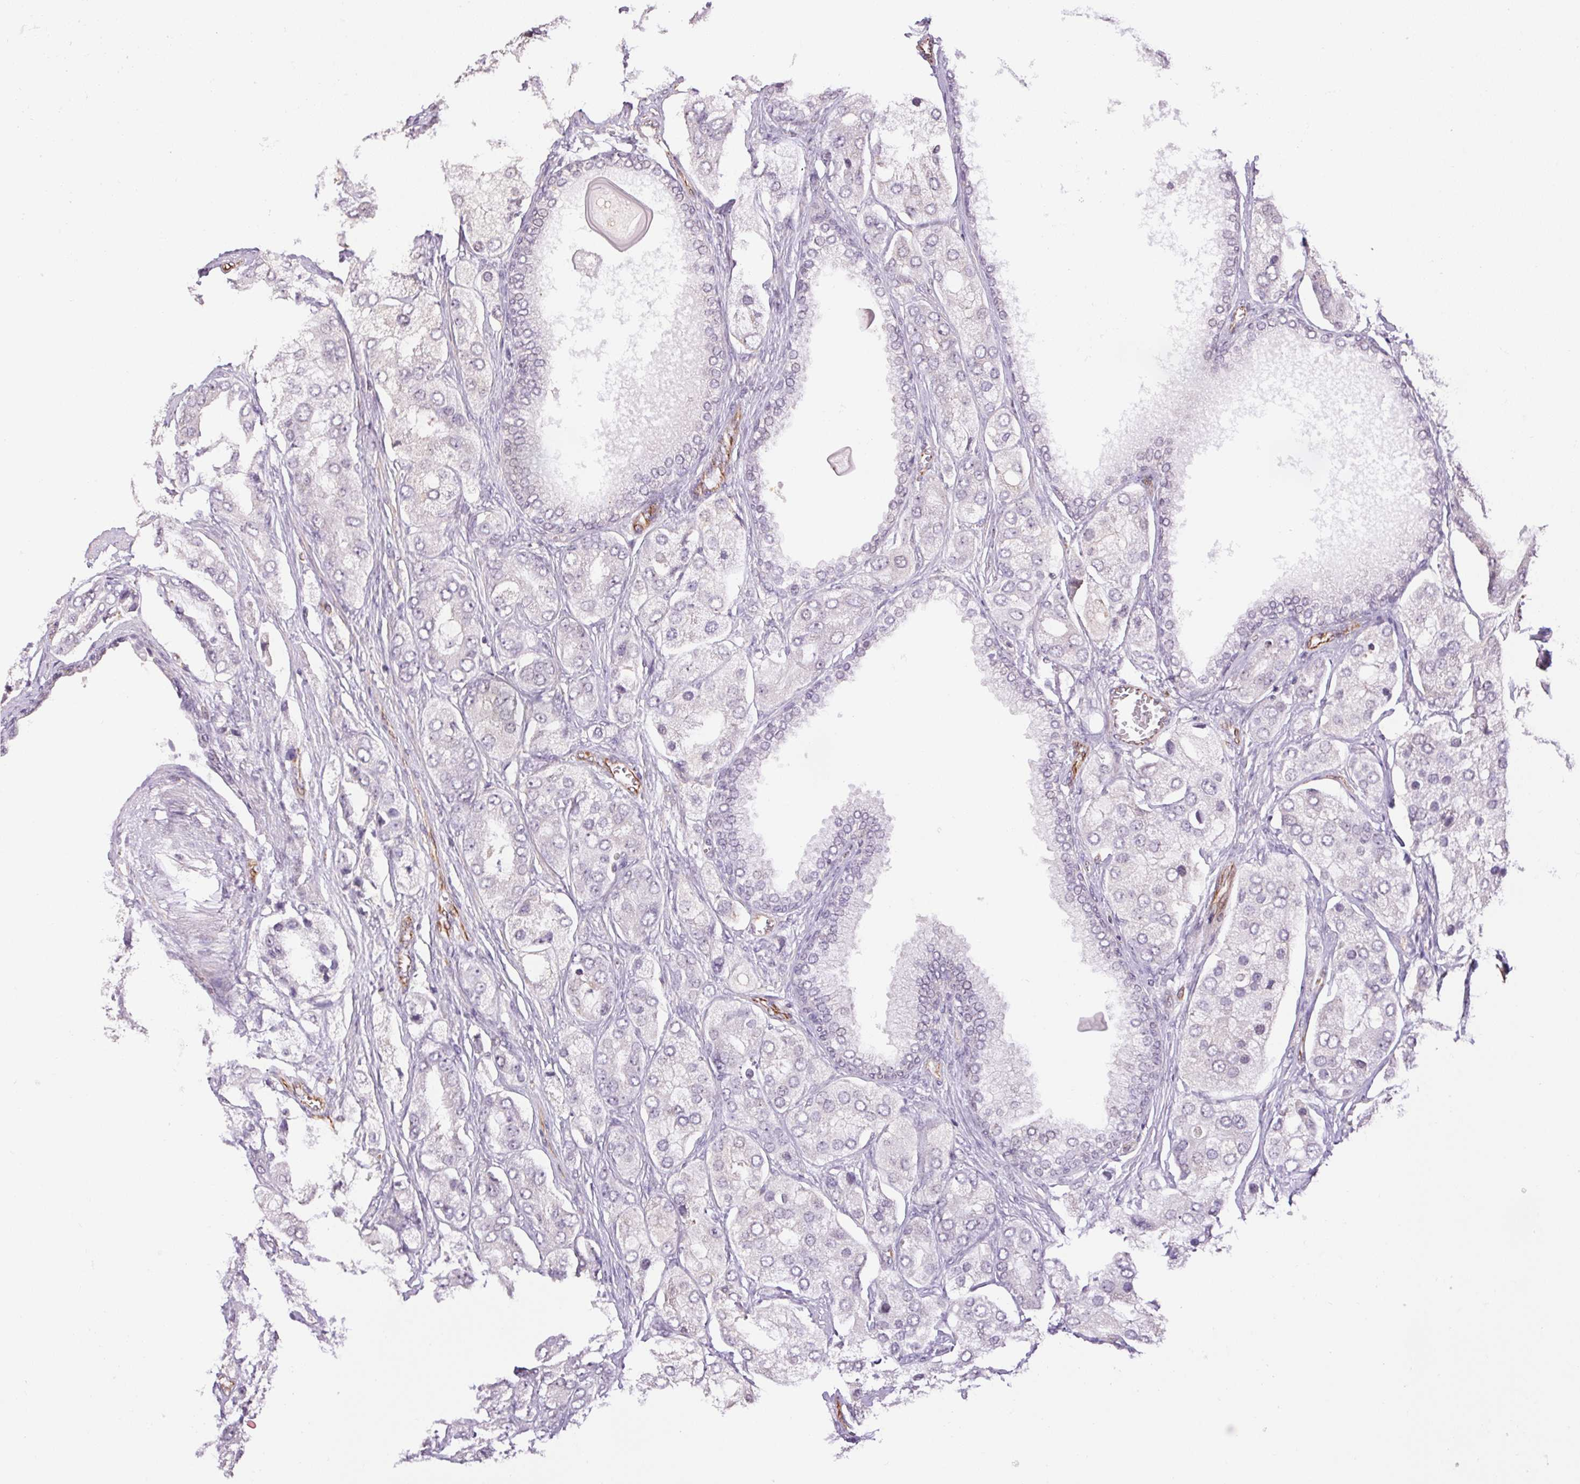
{"staining": {"intensity": "negative", "quantity": "none", "location": "none"}, "tissue": "prostate cancer", "cell_type": "Tumor cells", "image_type": "cancer", "snomed": [{"axis": "morphology", "description": "Adenocarcinoma, Low grade"}, {"axis": "topography", "description": "Prostate"}], "caption": "Histopathology image shows no significant protein staining in tumor cells of prostate cancer (low-grade adenocarcinoma).", "gene": "GYG2", "patient": {"sex": "male", "age": 69}}